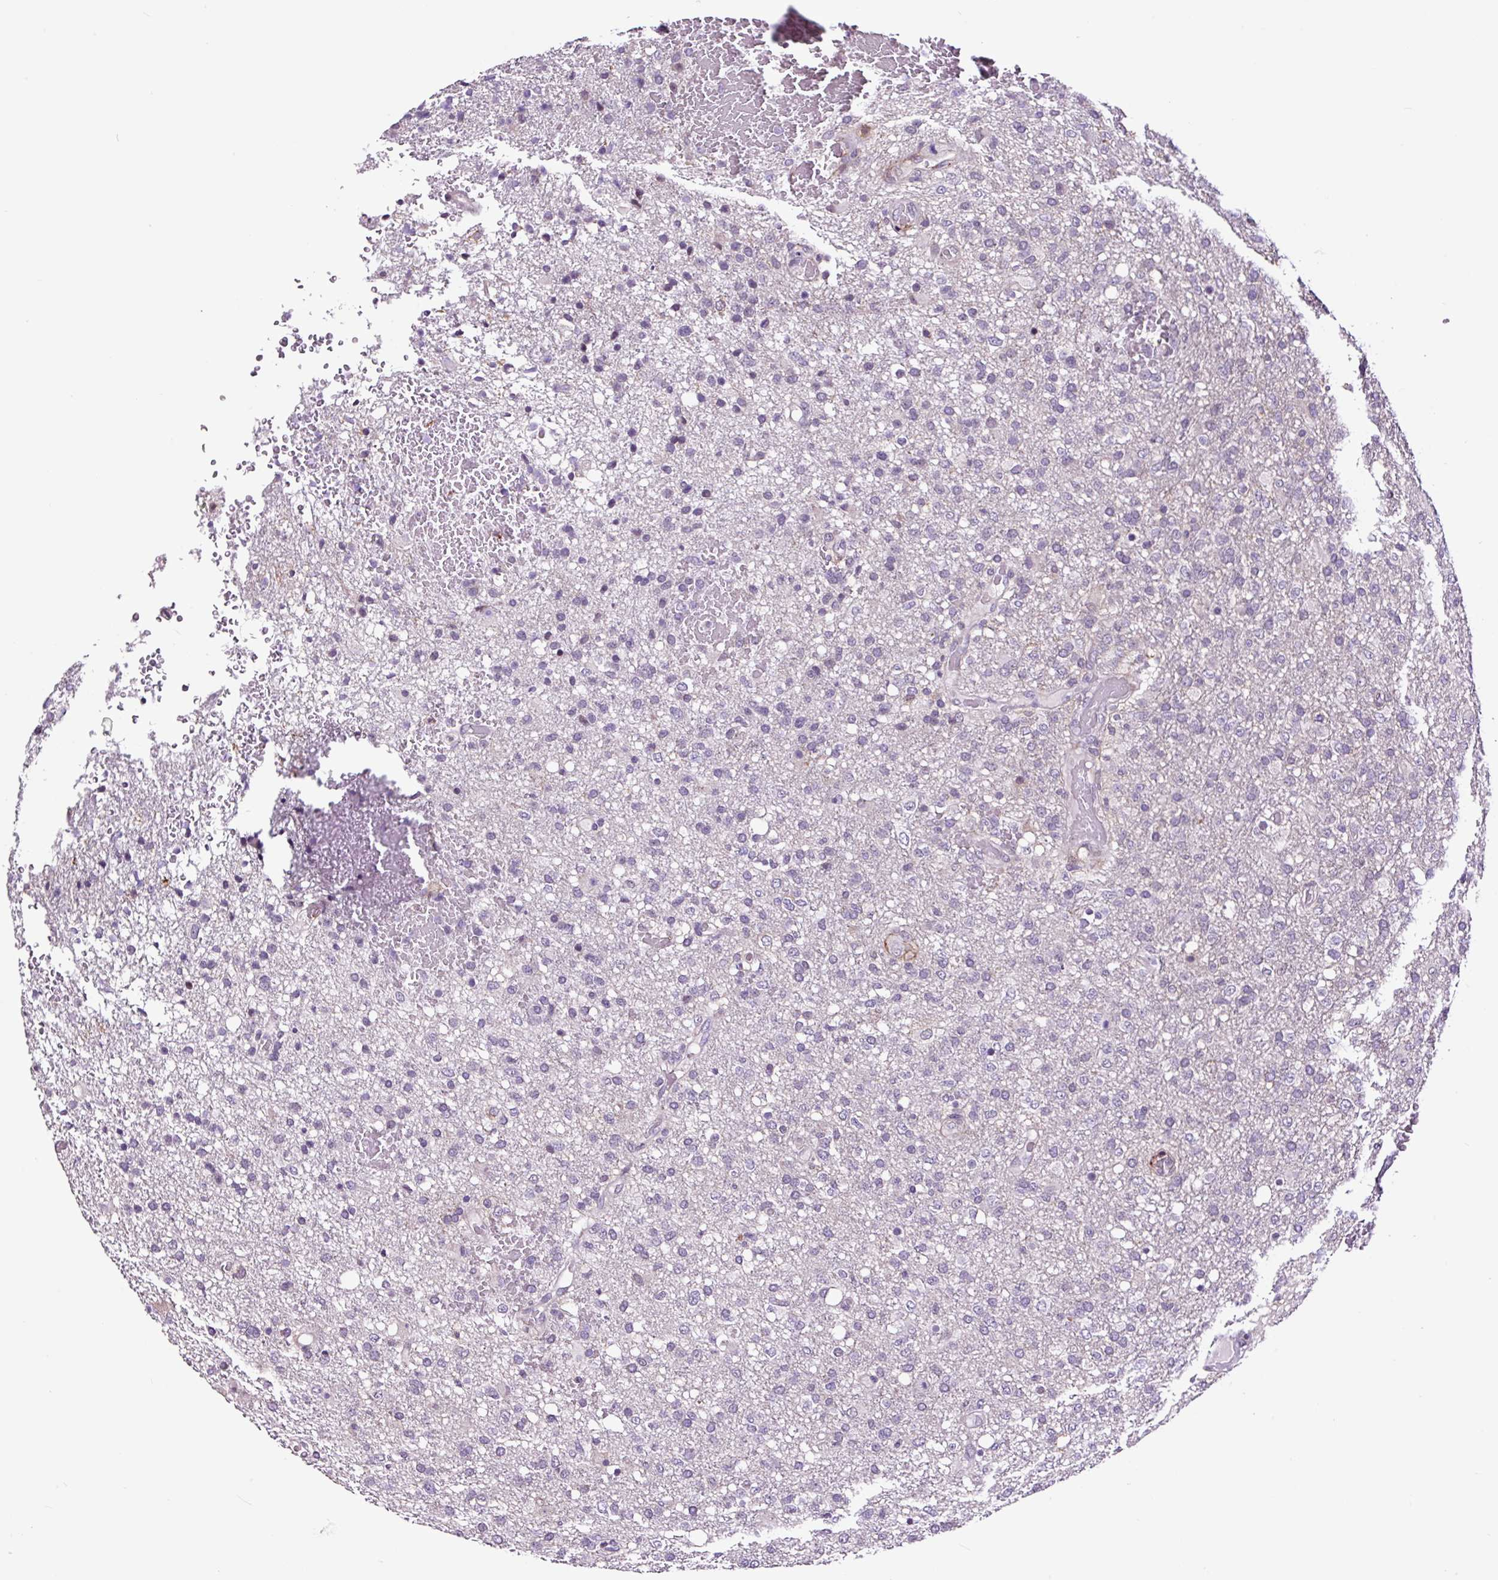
{"staining": {"intensity": "negative", "quantity": "none", "location": "none"}, "tissue": "glioma", "cell_type": "Tumor cells", "image_type": "cancer", "snomed": [{"axis": "morphology", "description": "Glioma, malignant, High grade"}, {"axis": "topography", "description": "Brain"}], "caption": "Protein analysis of glioma demonstrates no significant expression in tumor cells.", "gene": "TAFA3", "patient": {"sex": "female", "age": 74}}